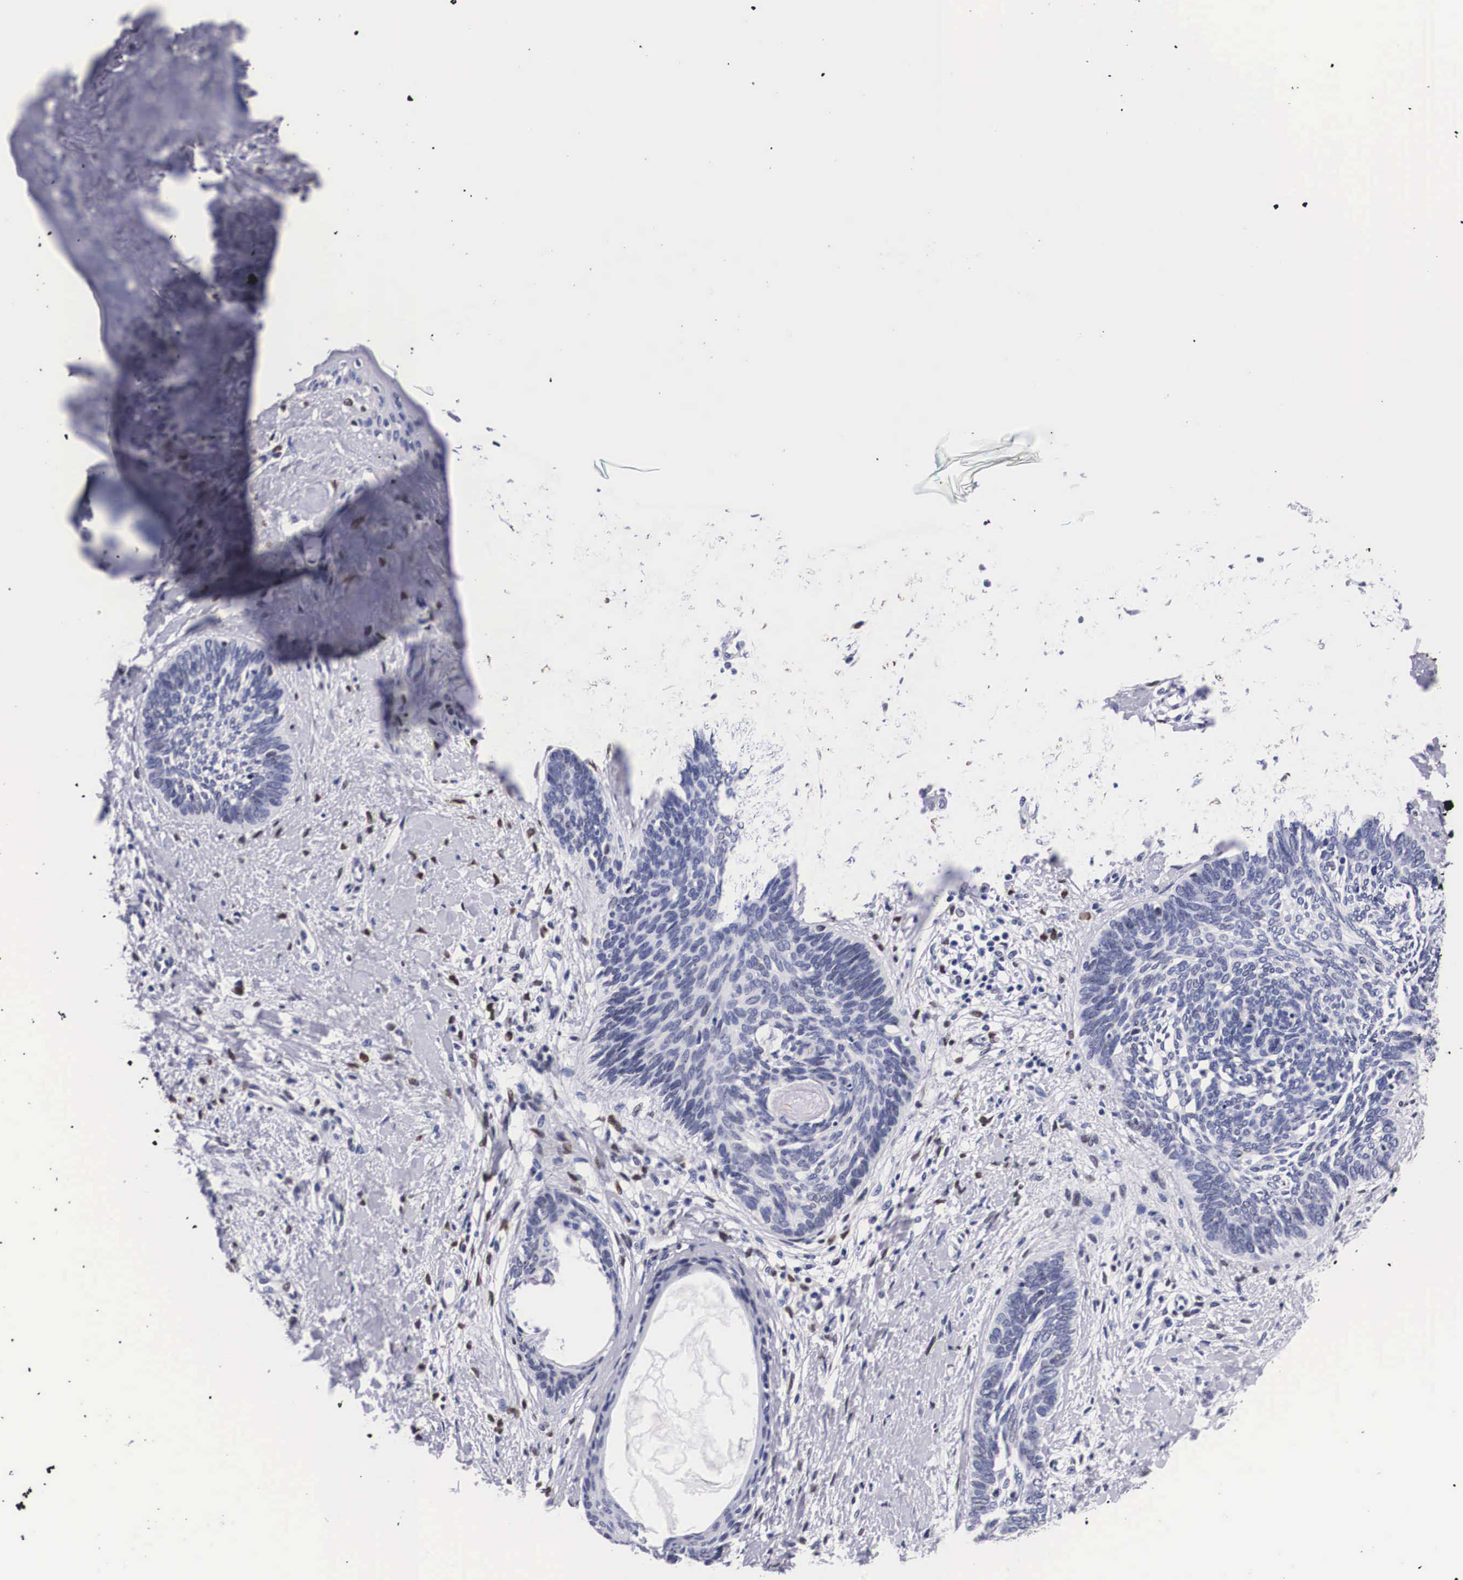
{"staining": {"intensity": "negative", "quantity": "none", "location": "none"}, "tissue": "skin cancer", "cell_type": "Tumor cells", "image_type": "cancer", "snomed": [{"axis": "morphology", "description": "Basal cell carcinoma"}, {"axis": "topography", "description": "Skin"}], "caption": "Protein analysis of skin cancer displays no significant staining in tumor cells.", "gene": "KHDRBS3", "patient": {"sex": "female", "age": 81}}